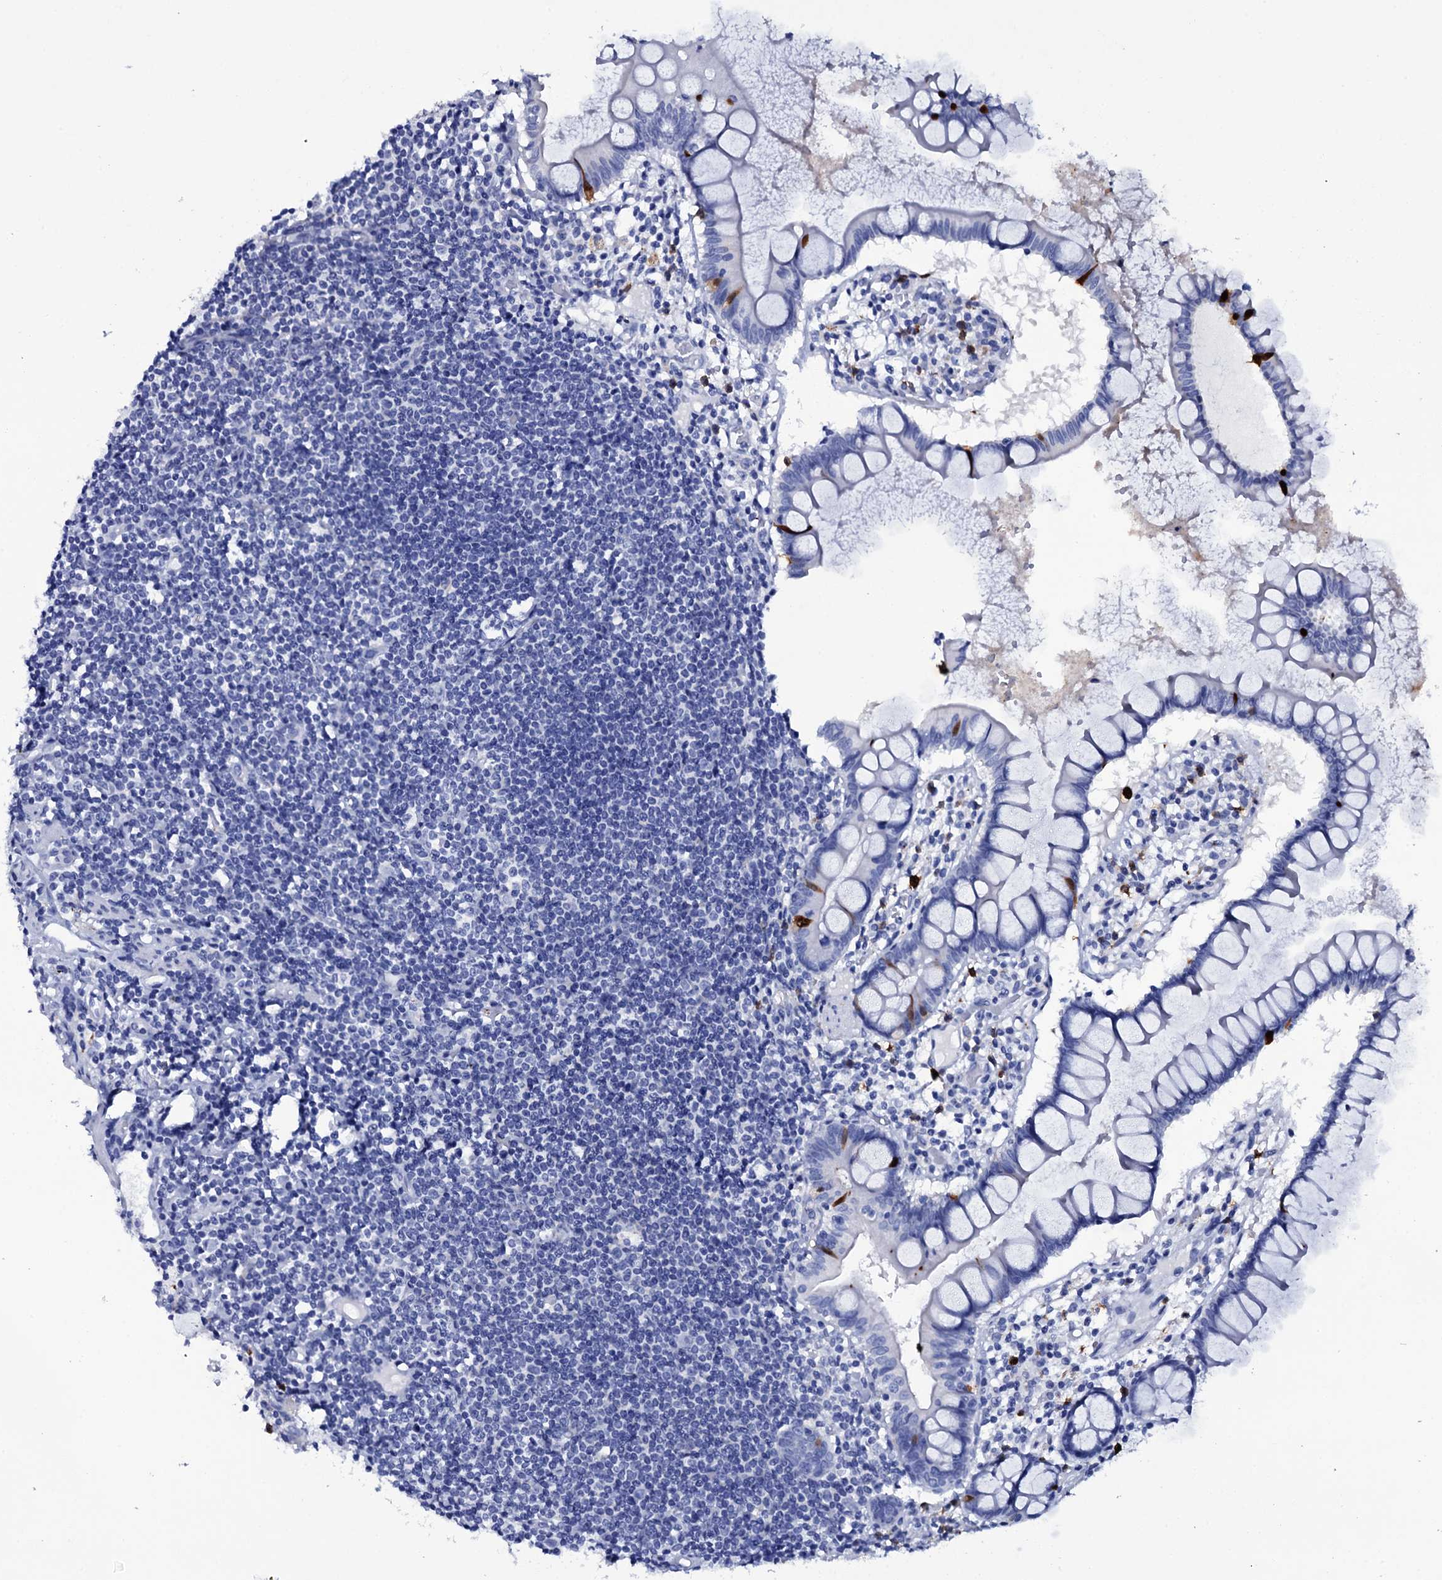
{"staining": {"intensity": "negative", "quantity": "none", "location": "none"}, "tissue": "colon", "cell_type": "Endothelial cells", "image_type": "normal", "snomed": [{"axis": "morphology", "description": "Normal tissue, NOS"}, {"axis": "morphology", "description": "Adenocarcinoma, NOS"}, {"axis": "topography", "description": "Colon"}], "caption": "Micrograph shows no protein positivity in endothelial cells of unremarkable colon.", "gene": "ITPRID2", "patient": {"sex": "female", "age": 55}}